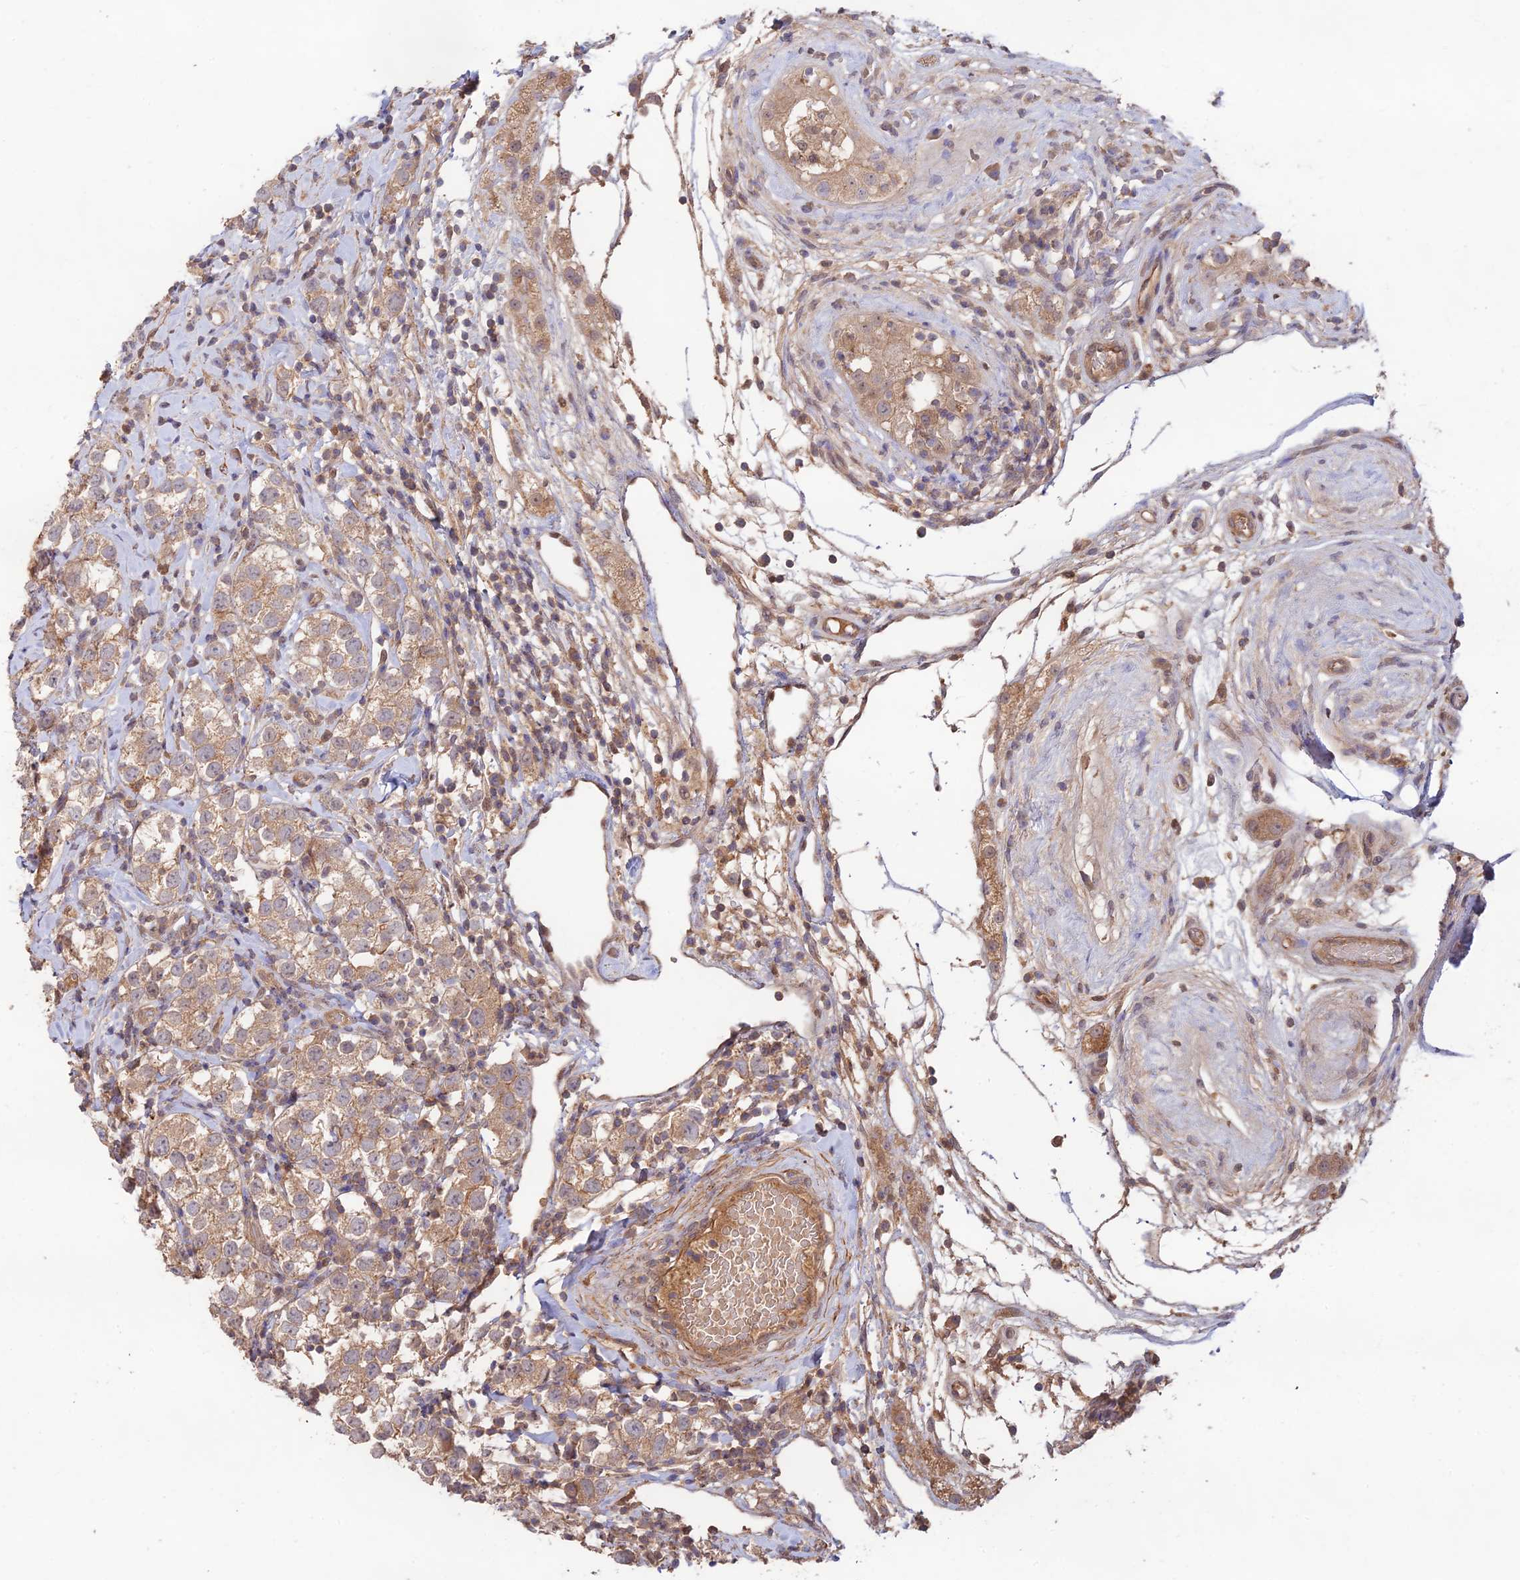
{"staining": {"intensity": "weak", "quantity": ">75%", "location": "cytoplasmic/membranous"}, "tissue": "testis cancer", "cell_type": "Tumor cells", "image_type": "cancer", "snomed": [{"axis": "morphology", "description": "Seminoma, NOS"}, {"axis": "topography", "description": "Testis"}], "caption": "Immunohistochemistry image of testis seminoma stained for a protein (brown), which reveals low levels of weak cytoplasmic/membranous expression in approximately >75% of tumor cells.", "gene": "CLCF1", "patient": {"sex": "male", "age": 34}}